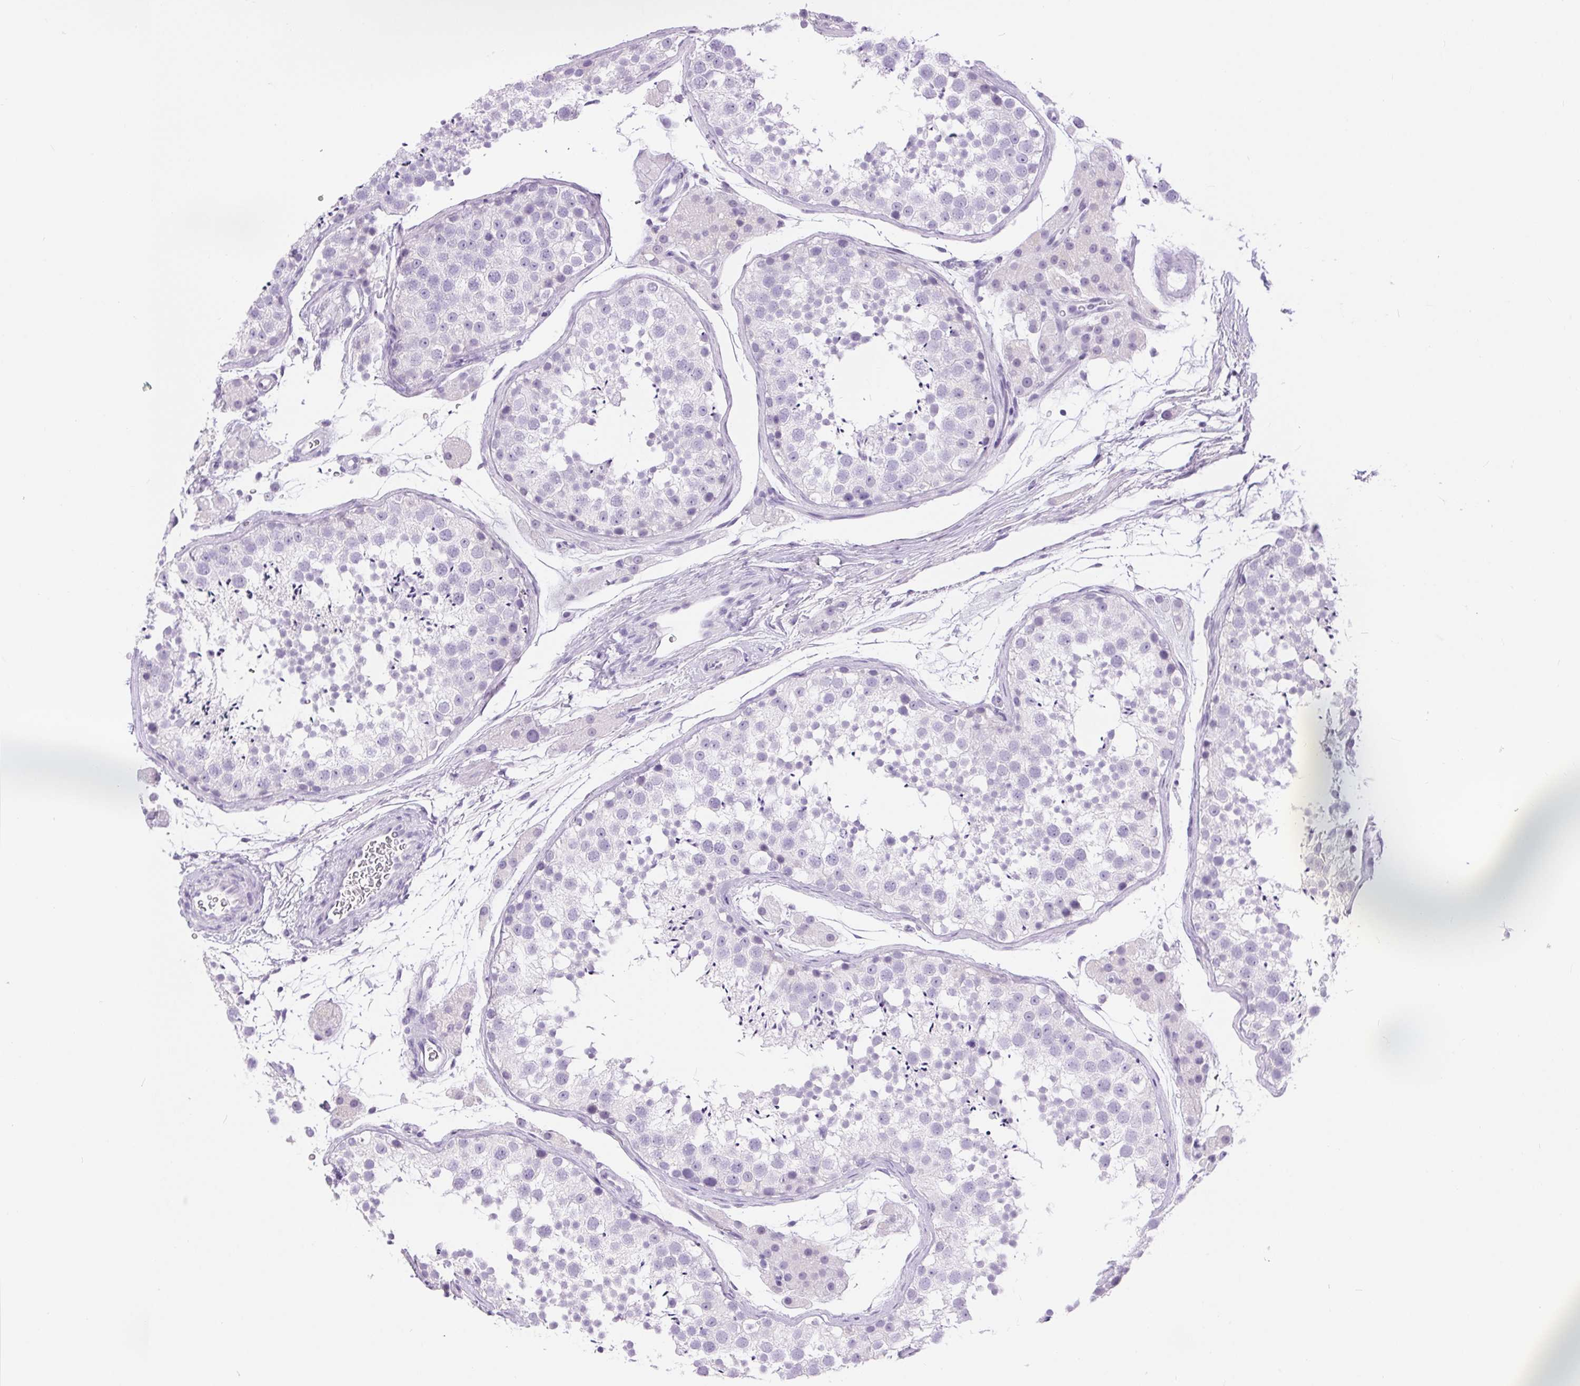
{"staining": {"intensity": "negative", "quantity": "none", "location": "none"}, "tissue": "testis", "cell_type": "Cells in seminiferous ducts", "image_type": "normal", "snomed": [{"axis": "morphology", "description": "Normal tissue, NOS"}, {"axis": "topography", "description": "Testis"}], "caption": "Photomicrograph shows no significant protein positivity in cells in seminiferous ducts of normal testis.", "gene": "XDH", "patient": {"sex": "male", "age": 41}}